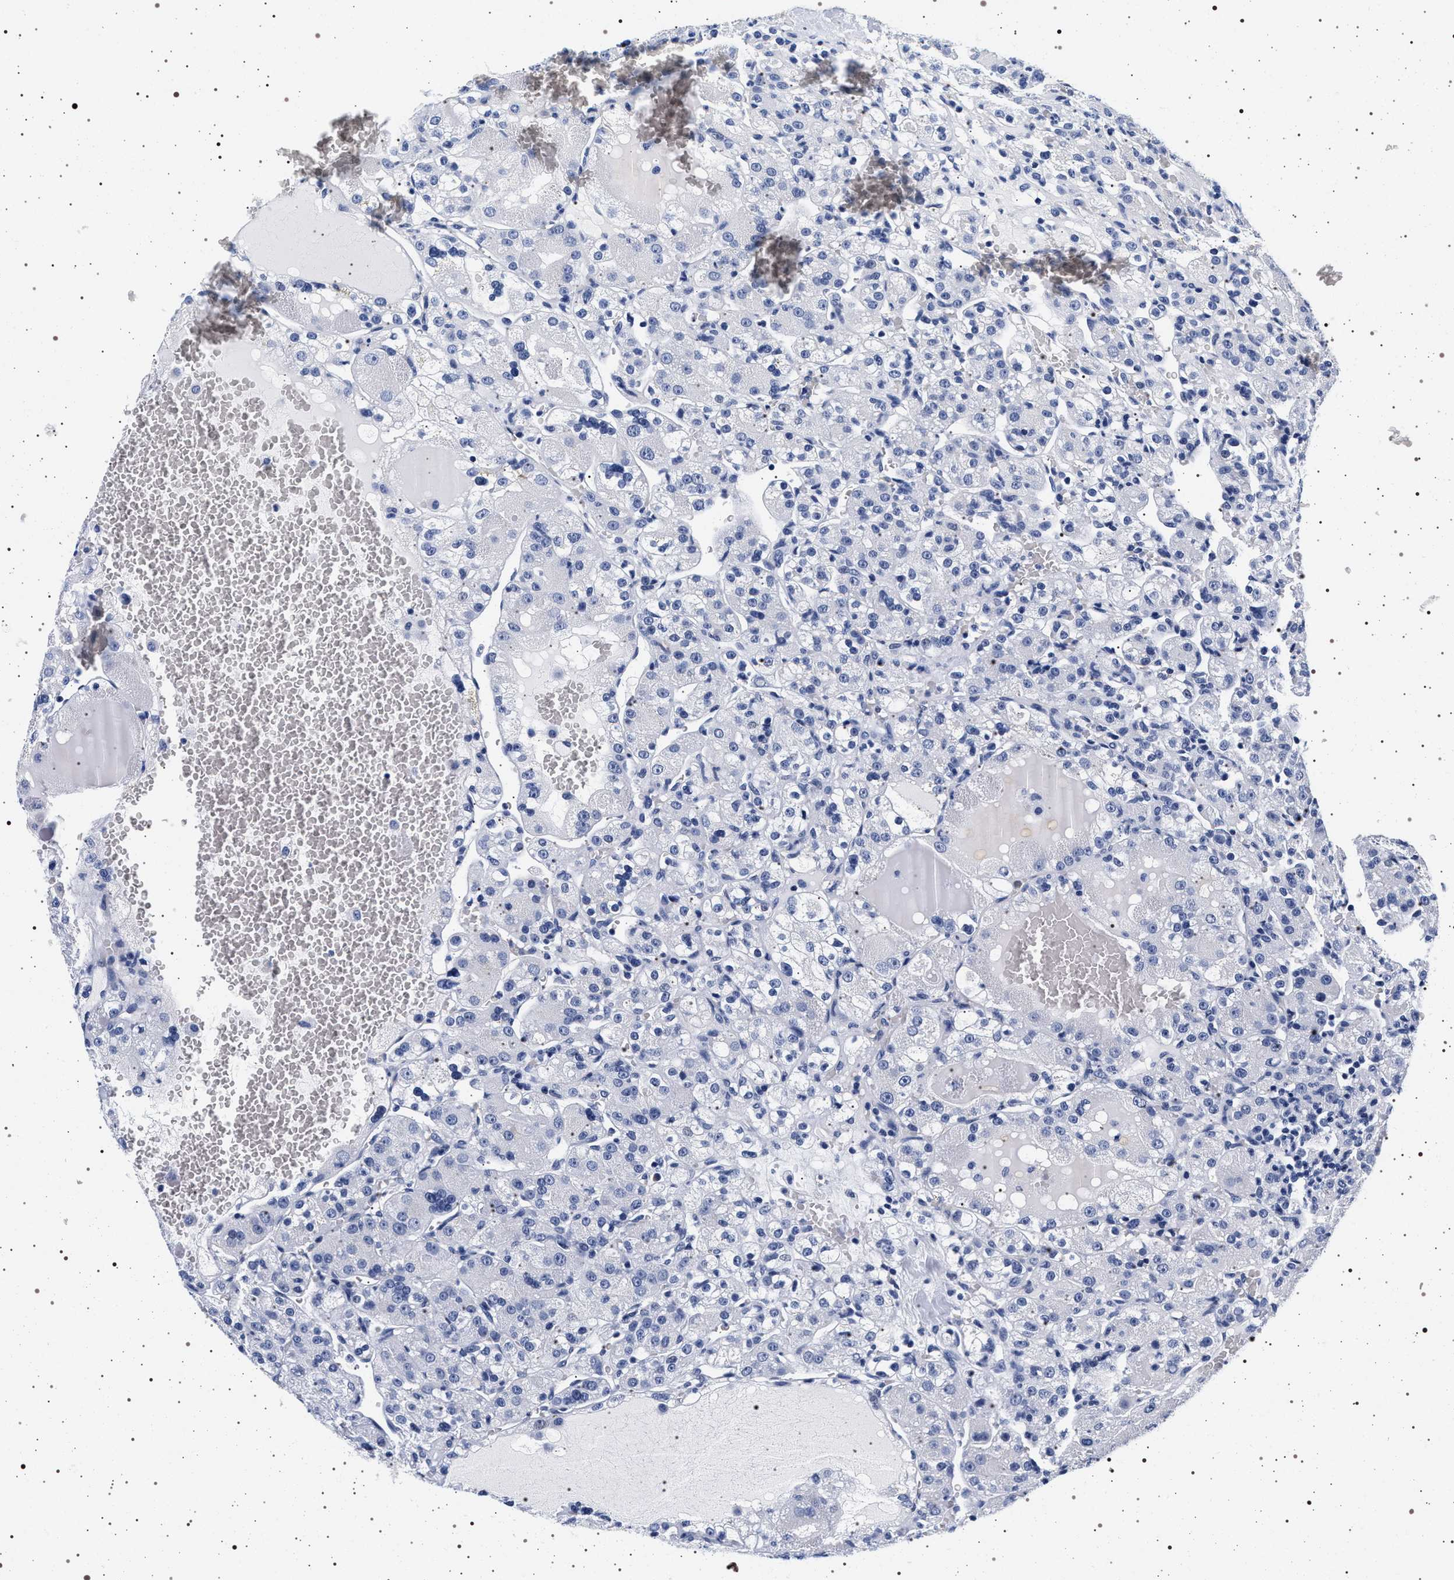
{"staining": {"intensity": "negative", "quantity": "none", "location": "none"}, "tissue": "renal cancer", "cell_type": "Tumor cells", "image_type": "cancer", "snomed": [{"axis": "morphology", "description": "Normal tissue, NOS"}, {"axis": "morphology", "description": "Adenocarcinoma, NOS"}, {"axis": "topography", "description": "Kidney"}], "caption": "Photomicrograph shows no protein positivity in tumor cells of renal cancer tissue.", "gene": "SYN1", "patient": {"sex": "male", "age": 61}}